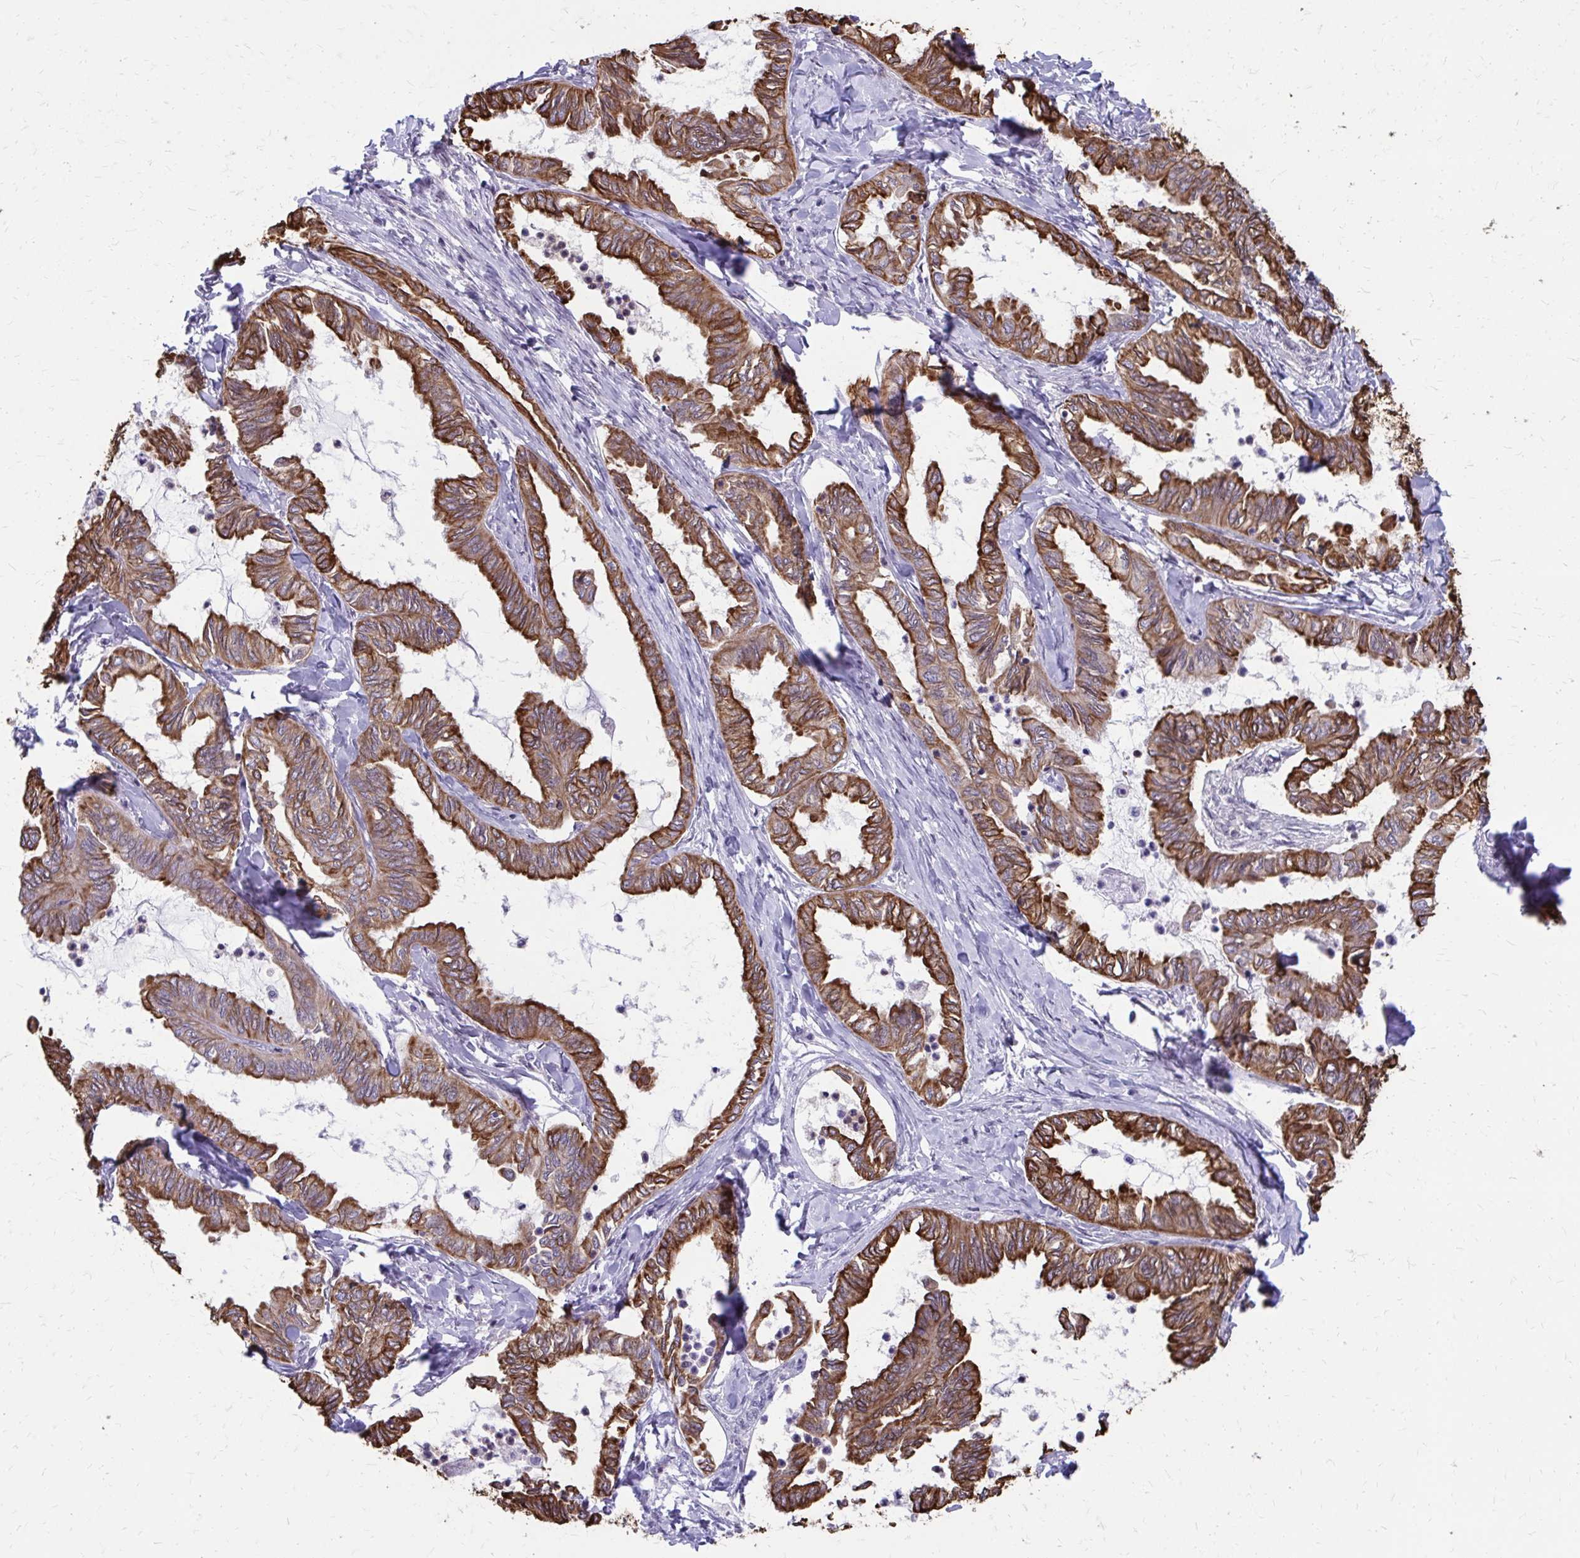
{"staining": {"intensity": "moderate", "quantity": ">75%", "location": "cytoplasmic/membranous,nuclear"}, "tissue": "ovarian cancer", "cell_type": "Tumor cells", "image_type": "cancer", "snomed": [{"axis": "morphology", "description": "Carcinoma, endometroid"}, {"axis": "topography", "description": "Ovary"}], "caption": "A brown stain highlights moderate cytoplasmic/membranous and nuclear expression of a protein in human ovarian cancer (endometroid carcinoma) tumor cells. Ihc stains the protein in brown and the nuclei are stained blue.", "gene": "ANKRD30B", "patient": {"sex": "female", "age": 70}}